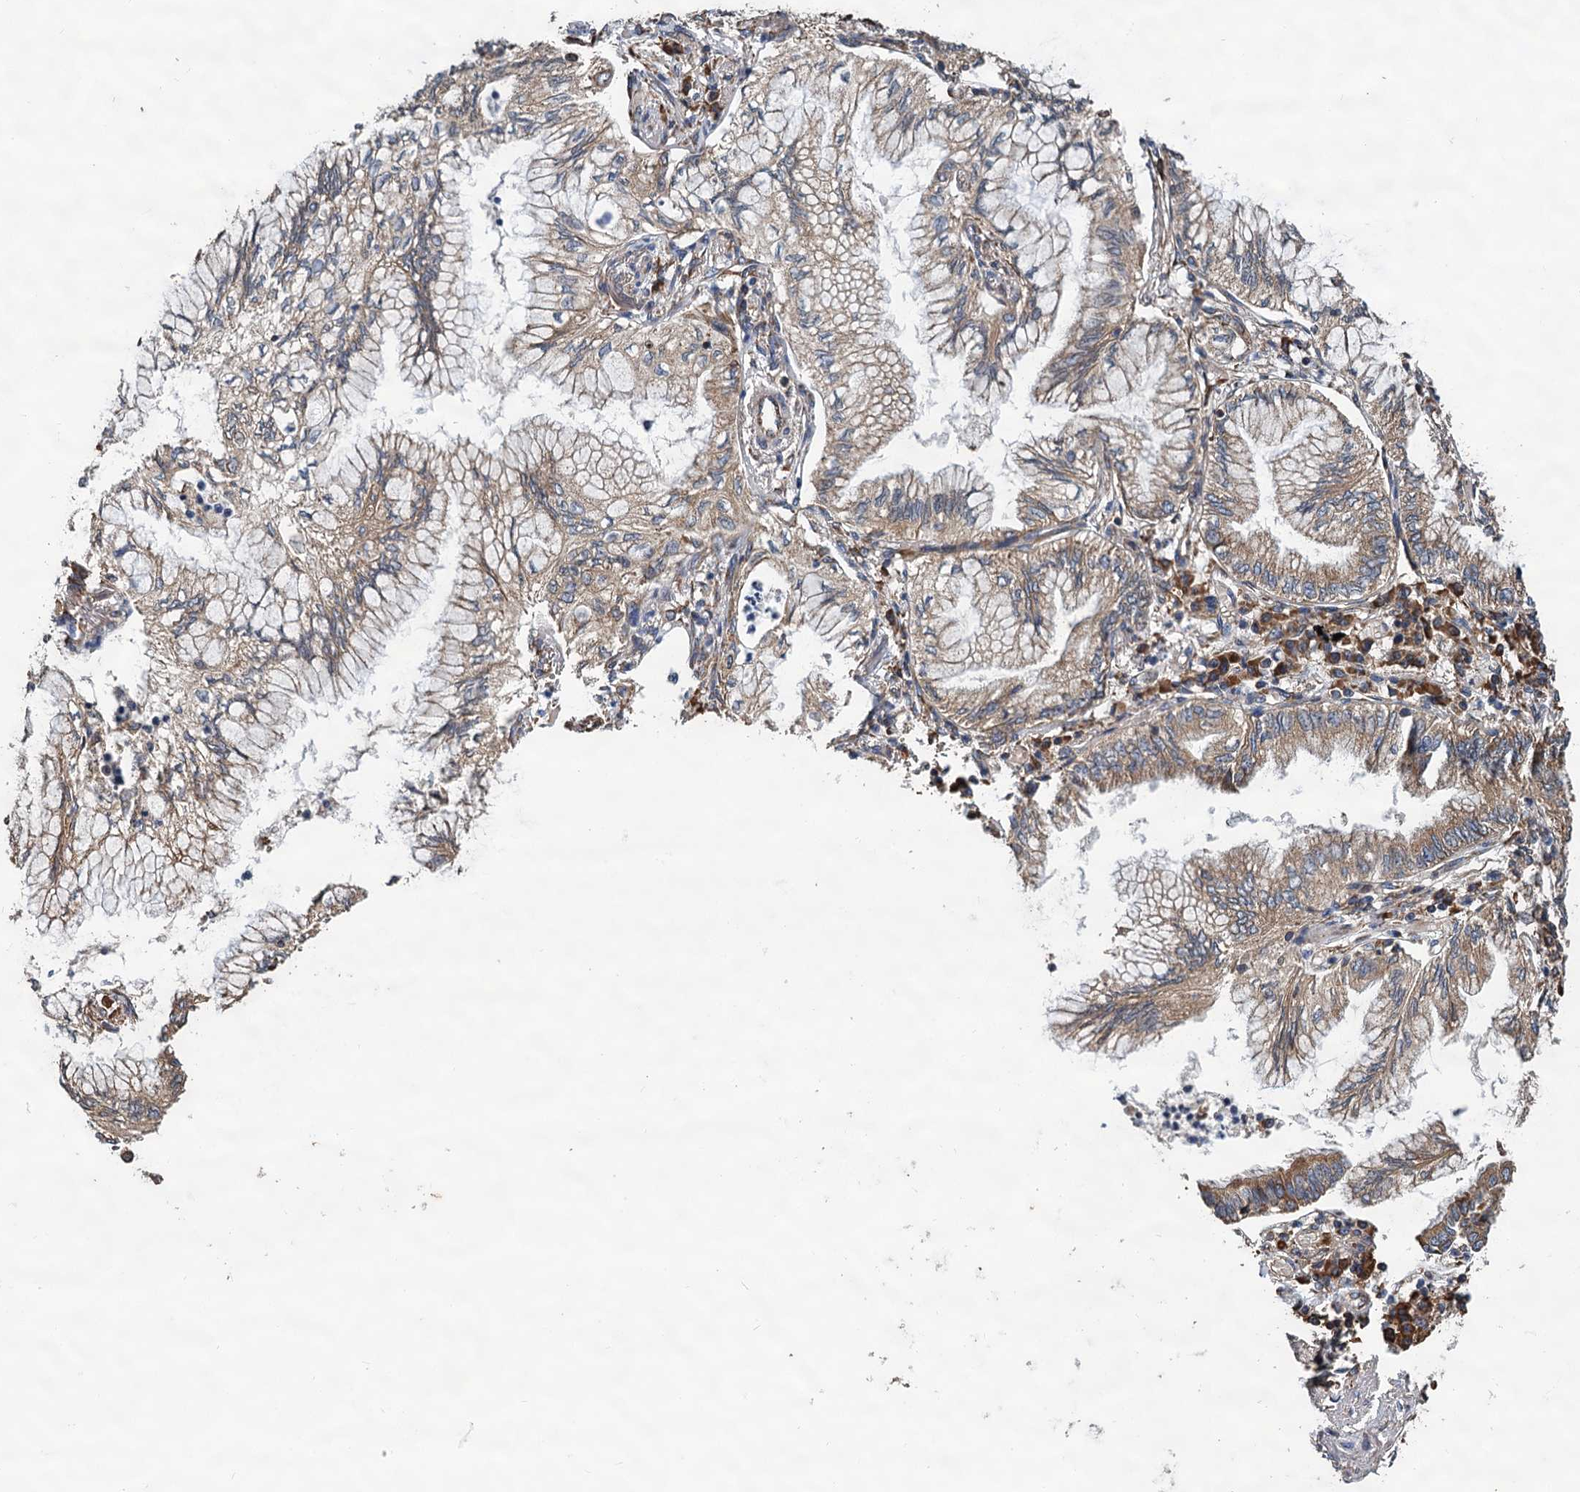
{"staining": {"intensity": "moderate", "quantity": ">75%", "location": "cytoplasmic/membranous"}, "tissue": "lung cancer", "cell_type": "Tumor cells", "image_type": "cancer", "snomed": [{"axis": "morphology", "description": "Adenocarcinoma, NOS"}, {"axis": "topography", "description": "Lung"}], "caption": "Immunohistochemistry (IHC) of lung cancer (adenocarcinoma) displays medium levels of moderate cytoplasmic/membranous staining in about >75% of tumor cells. The staining was performed using DAB, with brown indicating positive protein expression. Nuclei are stained blue with hematoxylin.", "gene": "LINS1", "patient": {"sex": "female", "age": 70}}